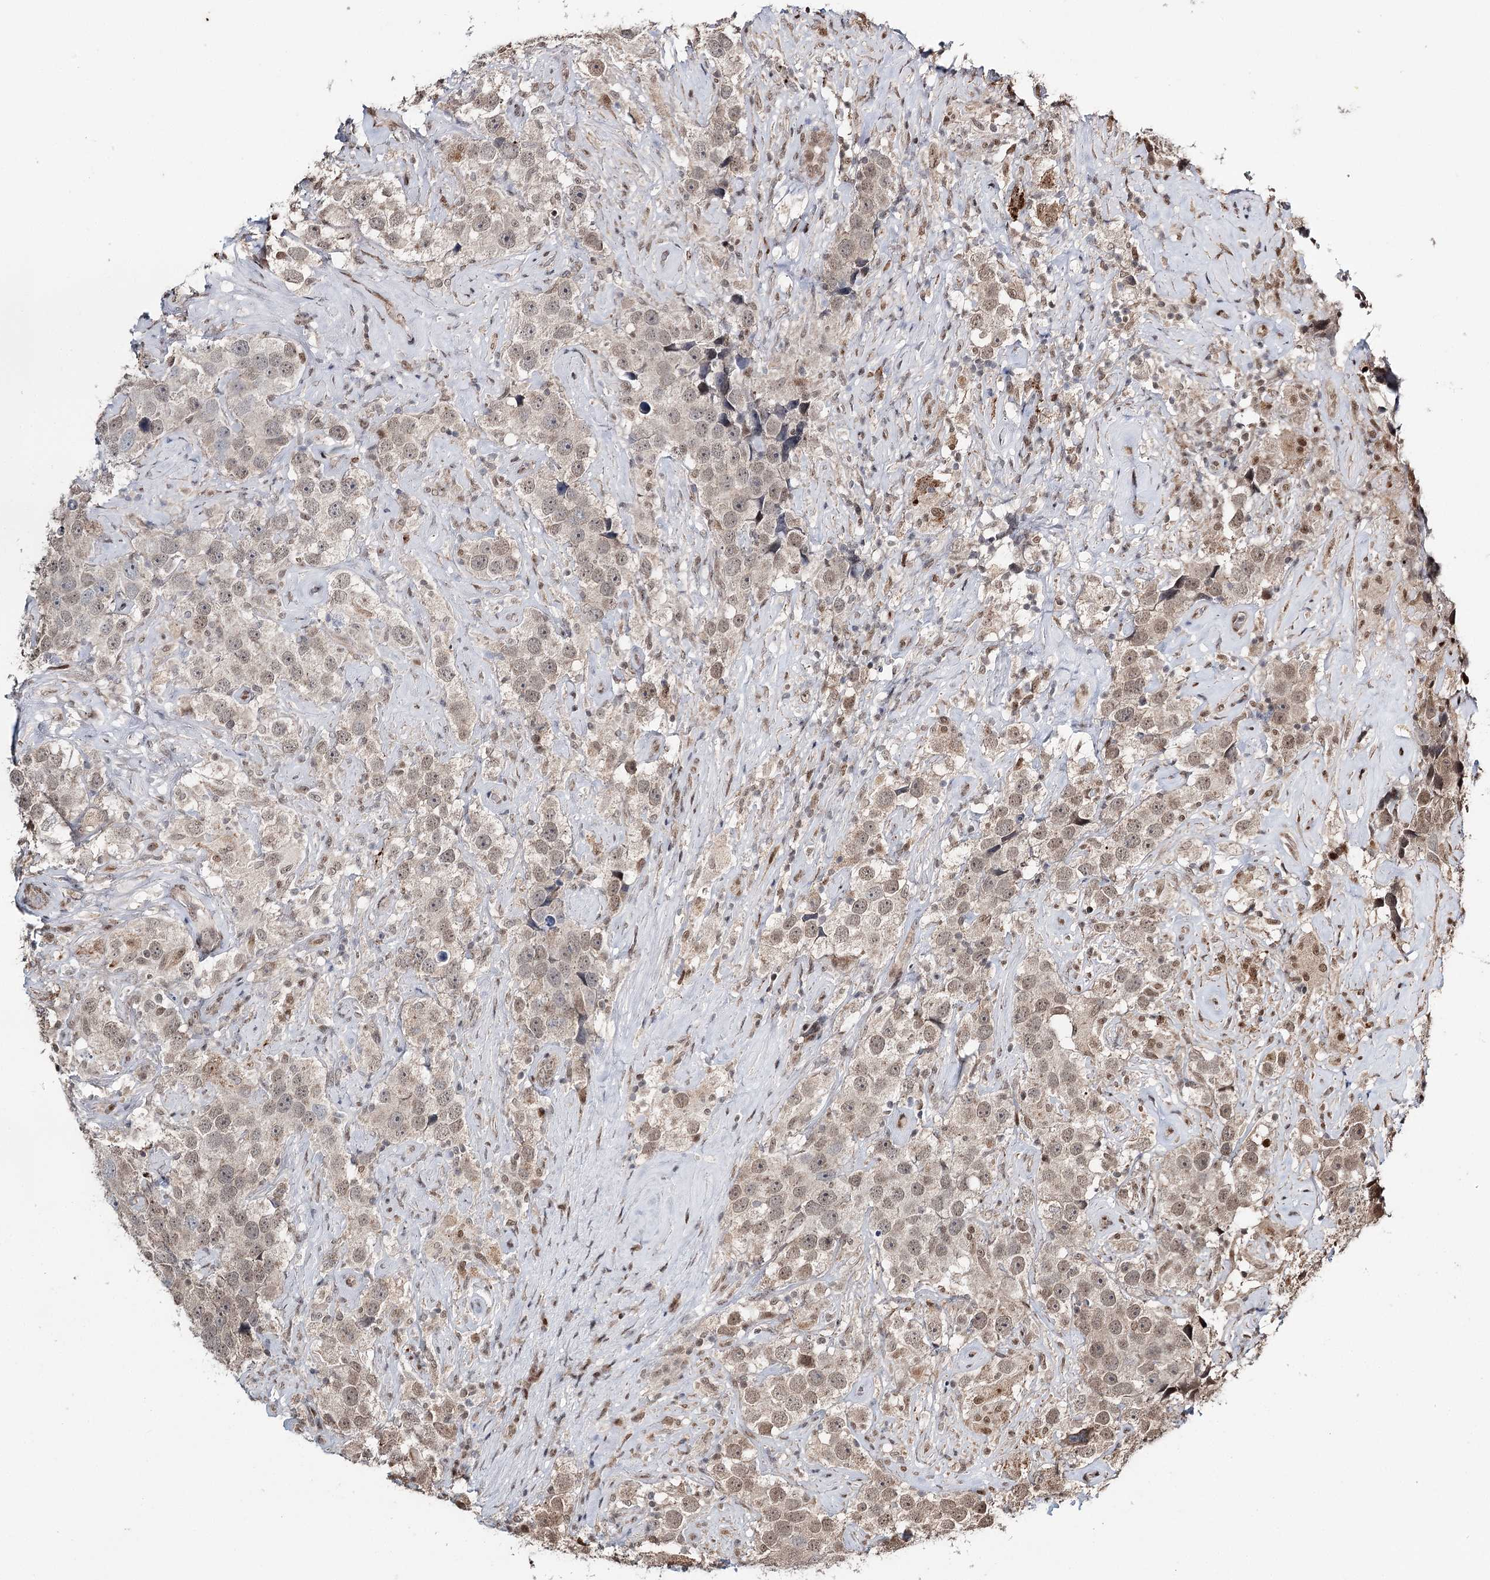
{"staining": {"intensity": "weak", "quantity": "<25%", "location": "nuclear"}, "tissue": "testis cancer", "cell_type": "Tumor cells", "image_type": "cancer", "snomed": [{"axis": "morphology", "description": "Seminoma, NOS"}, {"axis": "topography", "description": "Testis"}], "caption": "Immunohistochemical staining of testis cancer (seminoma) demonstrates no significant expression in tumor cells.", "gene": "RPS27A", "patient": {"sex": "male", "age": 49}}